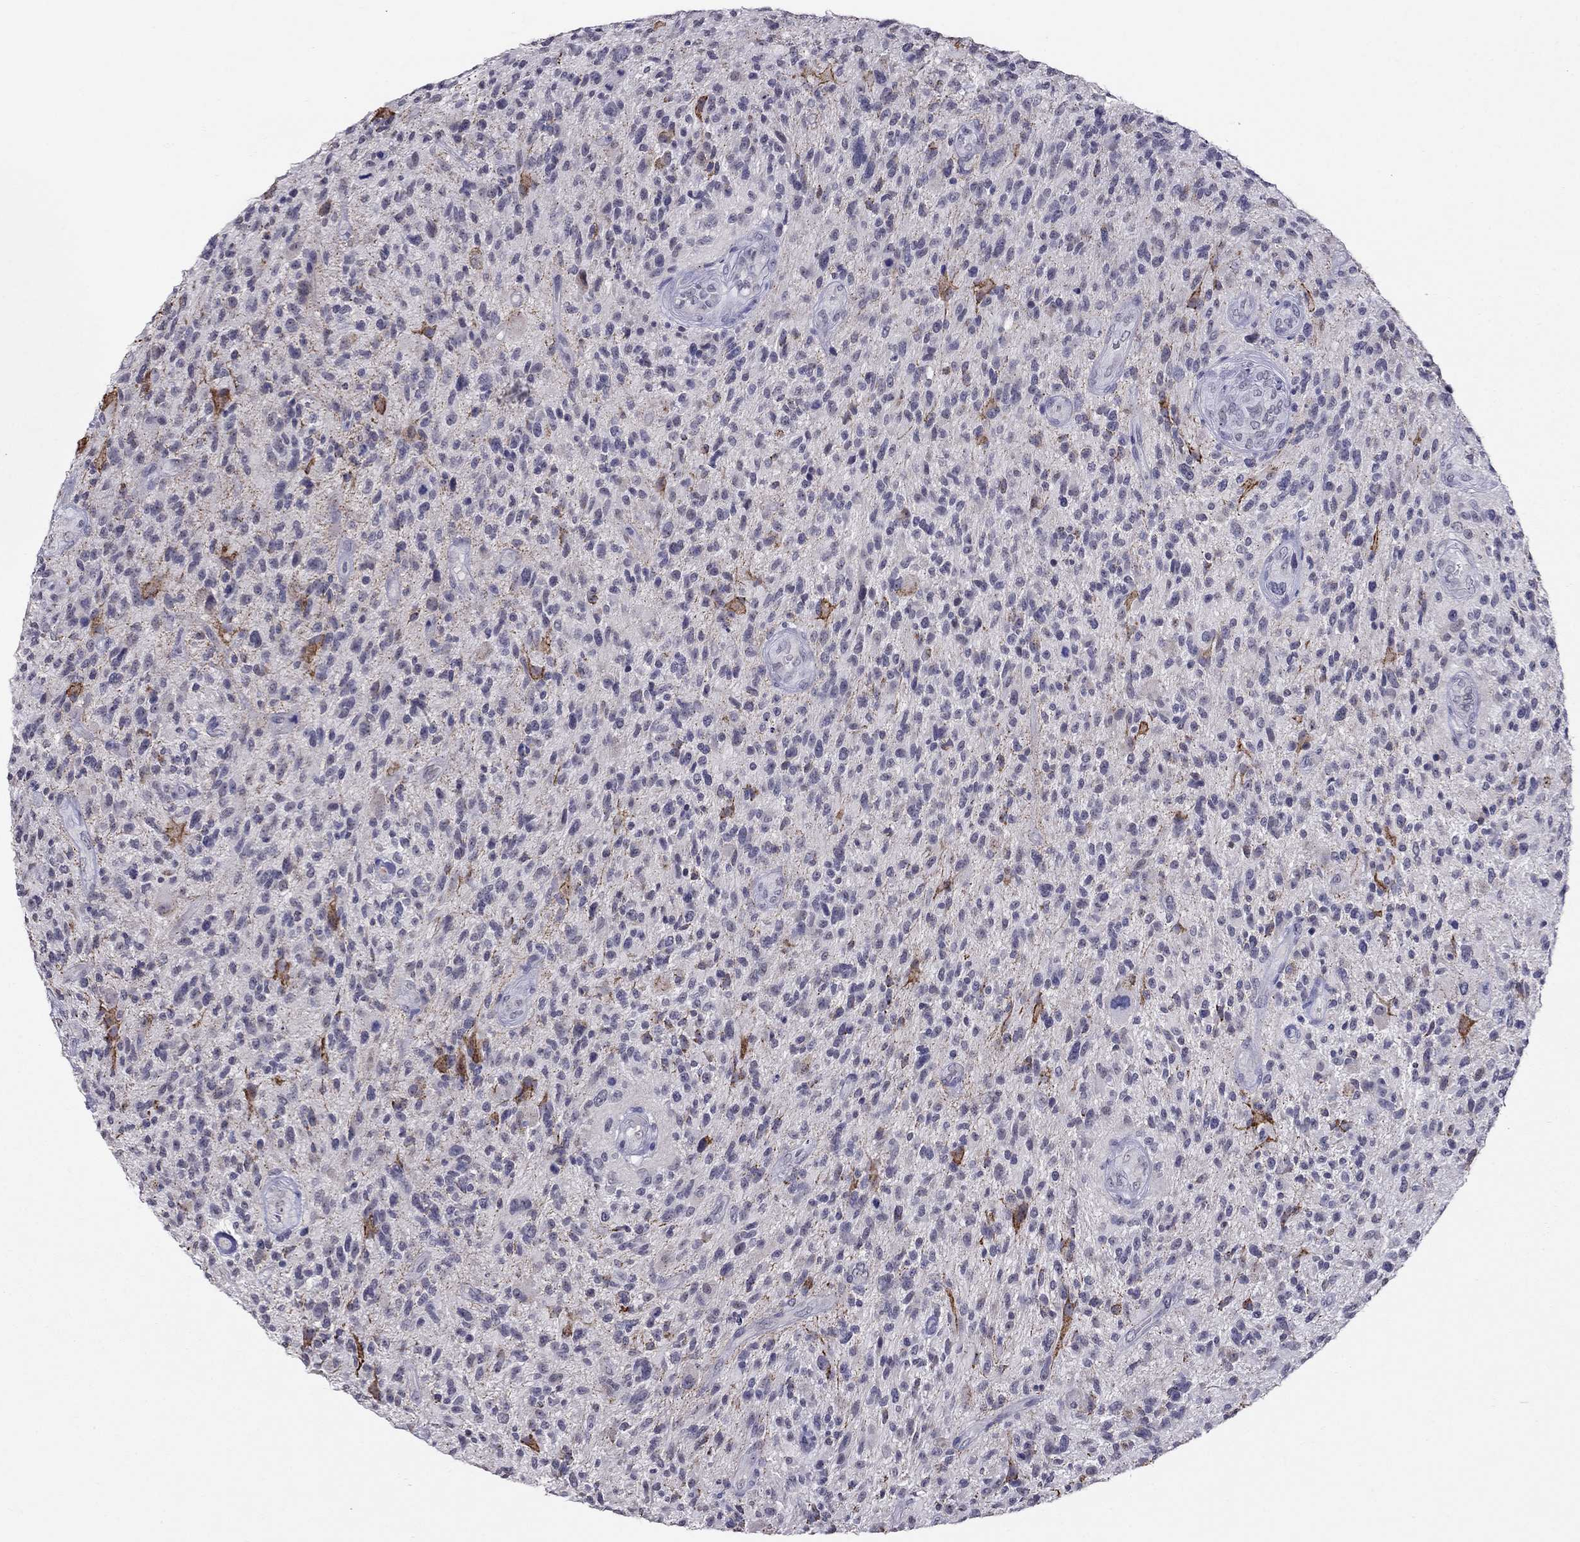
{"staining": {"intensity": "negative", "quantity": "none", "location": "none"}, "tissue": "glioma", "cell_type": "Tumor cells", "image_type": "cancer", "snomed": [{"axis": "morphology", "description": "Glioma, malignant, High grade"}, {"axis": "topography", "description": "Brain"}], "caption": "IHC of human malignant glioma (high-grade) reveals no expression in tumor cells.", "gene": "MYO3B", "patient": {"sex": "male", "age": 47}}